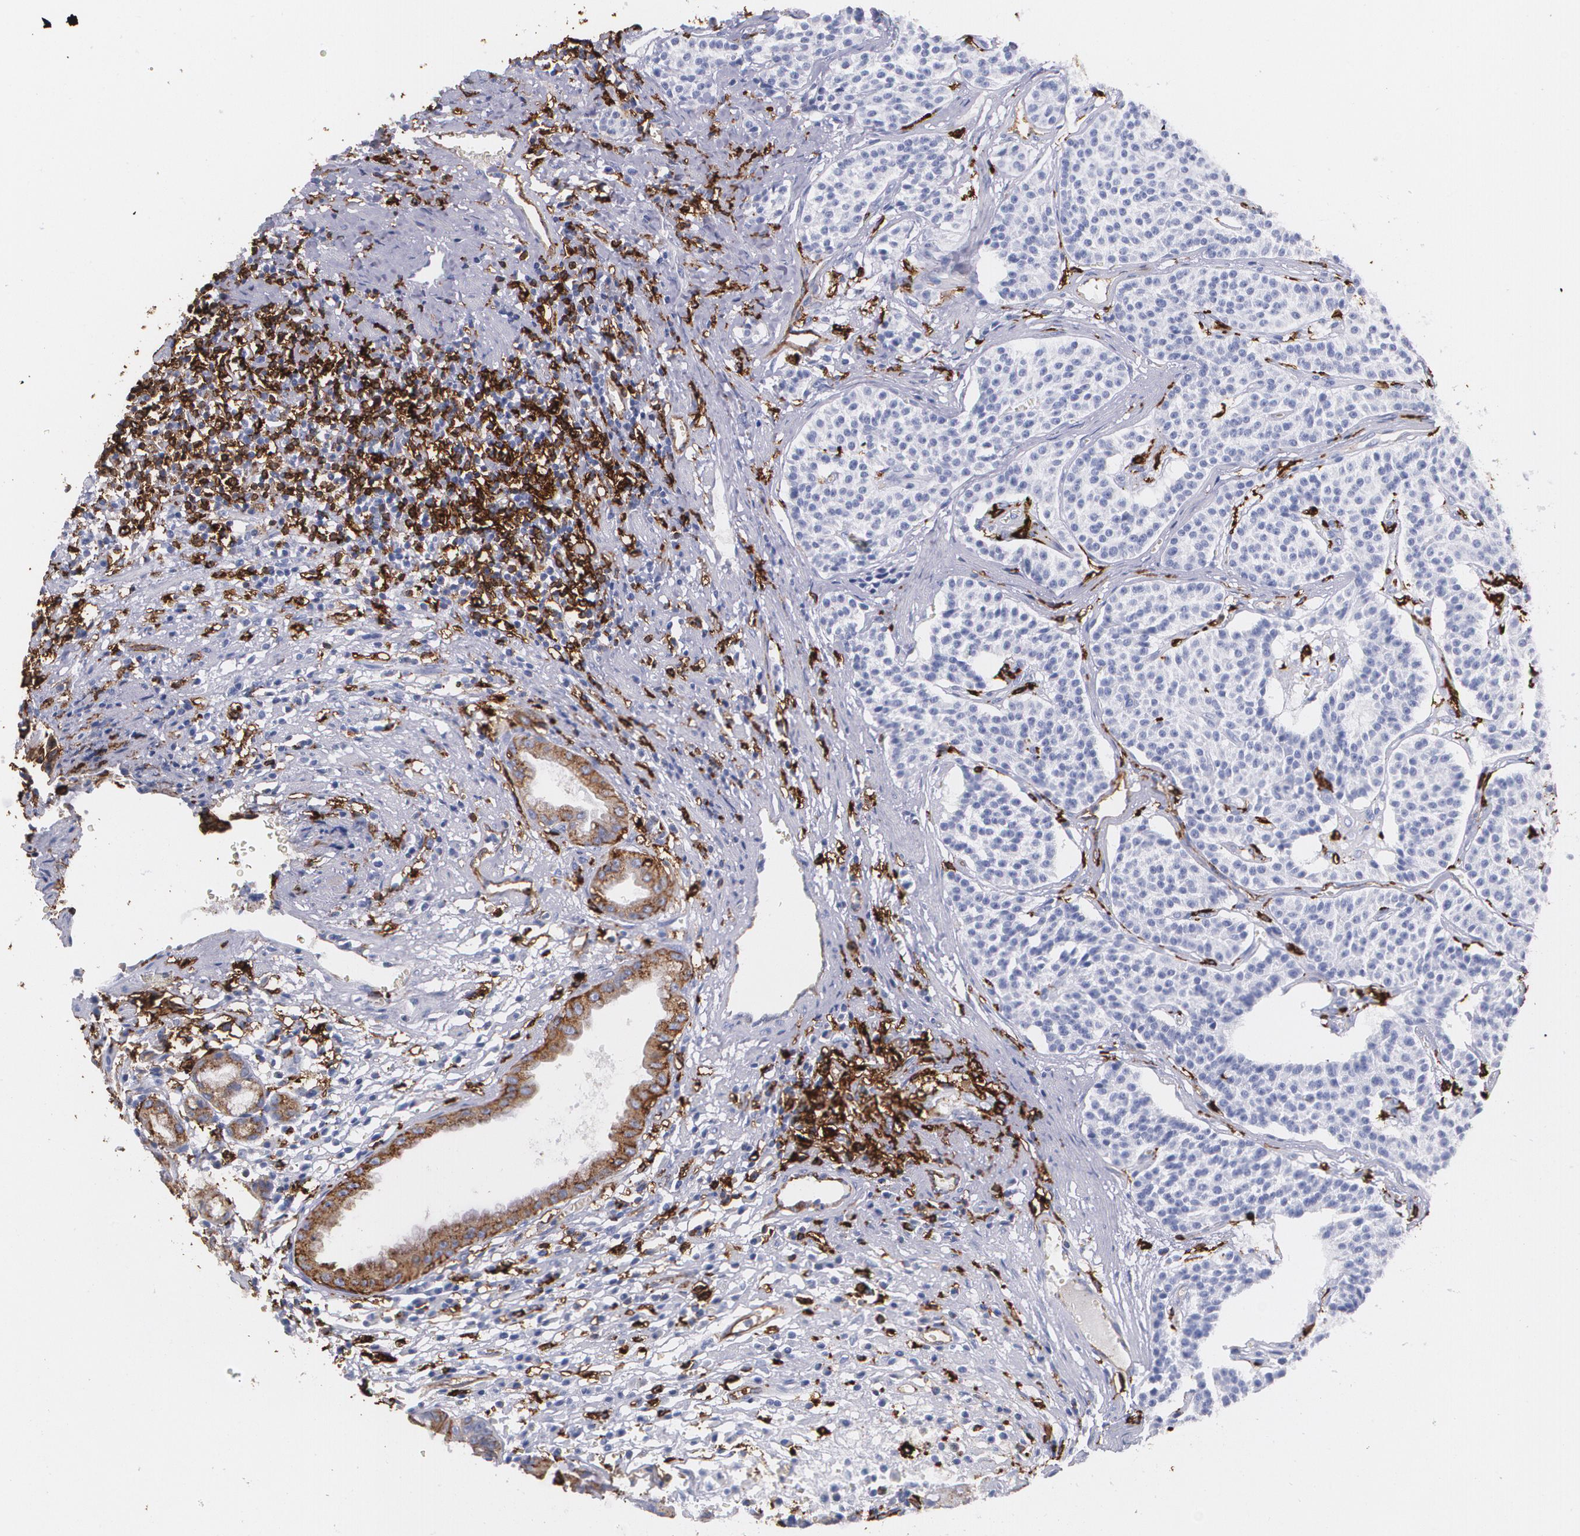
{"staining": {"intensity": "negative", "quantity": "none", "location": "none"}, "tissue": "carcinoid", "cell_type": "Tumor cells", "image_type": "cancer", "snomed": [{"axis": "morphology", "description": "Carcinoid, malignant, NOS"}, {"axis": "topography", "description": "Stomach"}], "caption": "IHC of carcinoid shows no positivity in tumor cells. (DAB (3,3'-diaminobenzidine) immunohistochemistry, high magnification).", "gene": "HLA-DRA", "patient": {"sex": "female", "age": 76}}